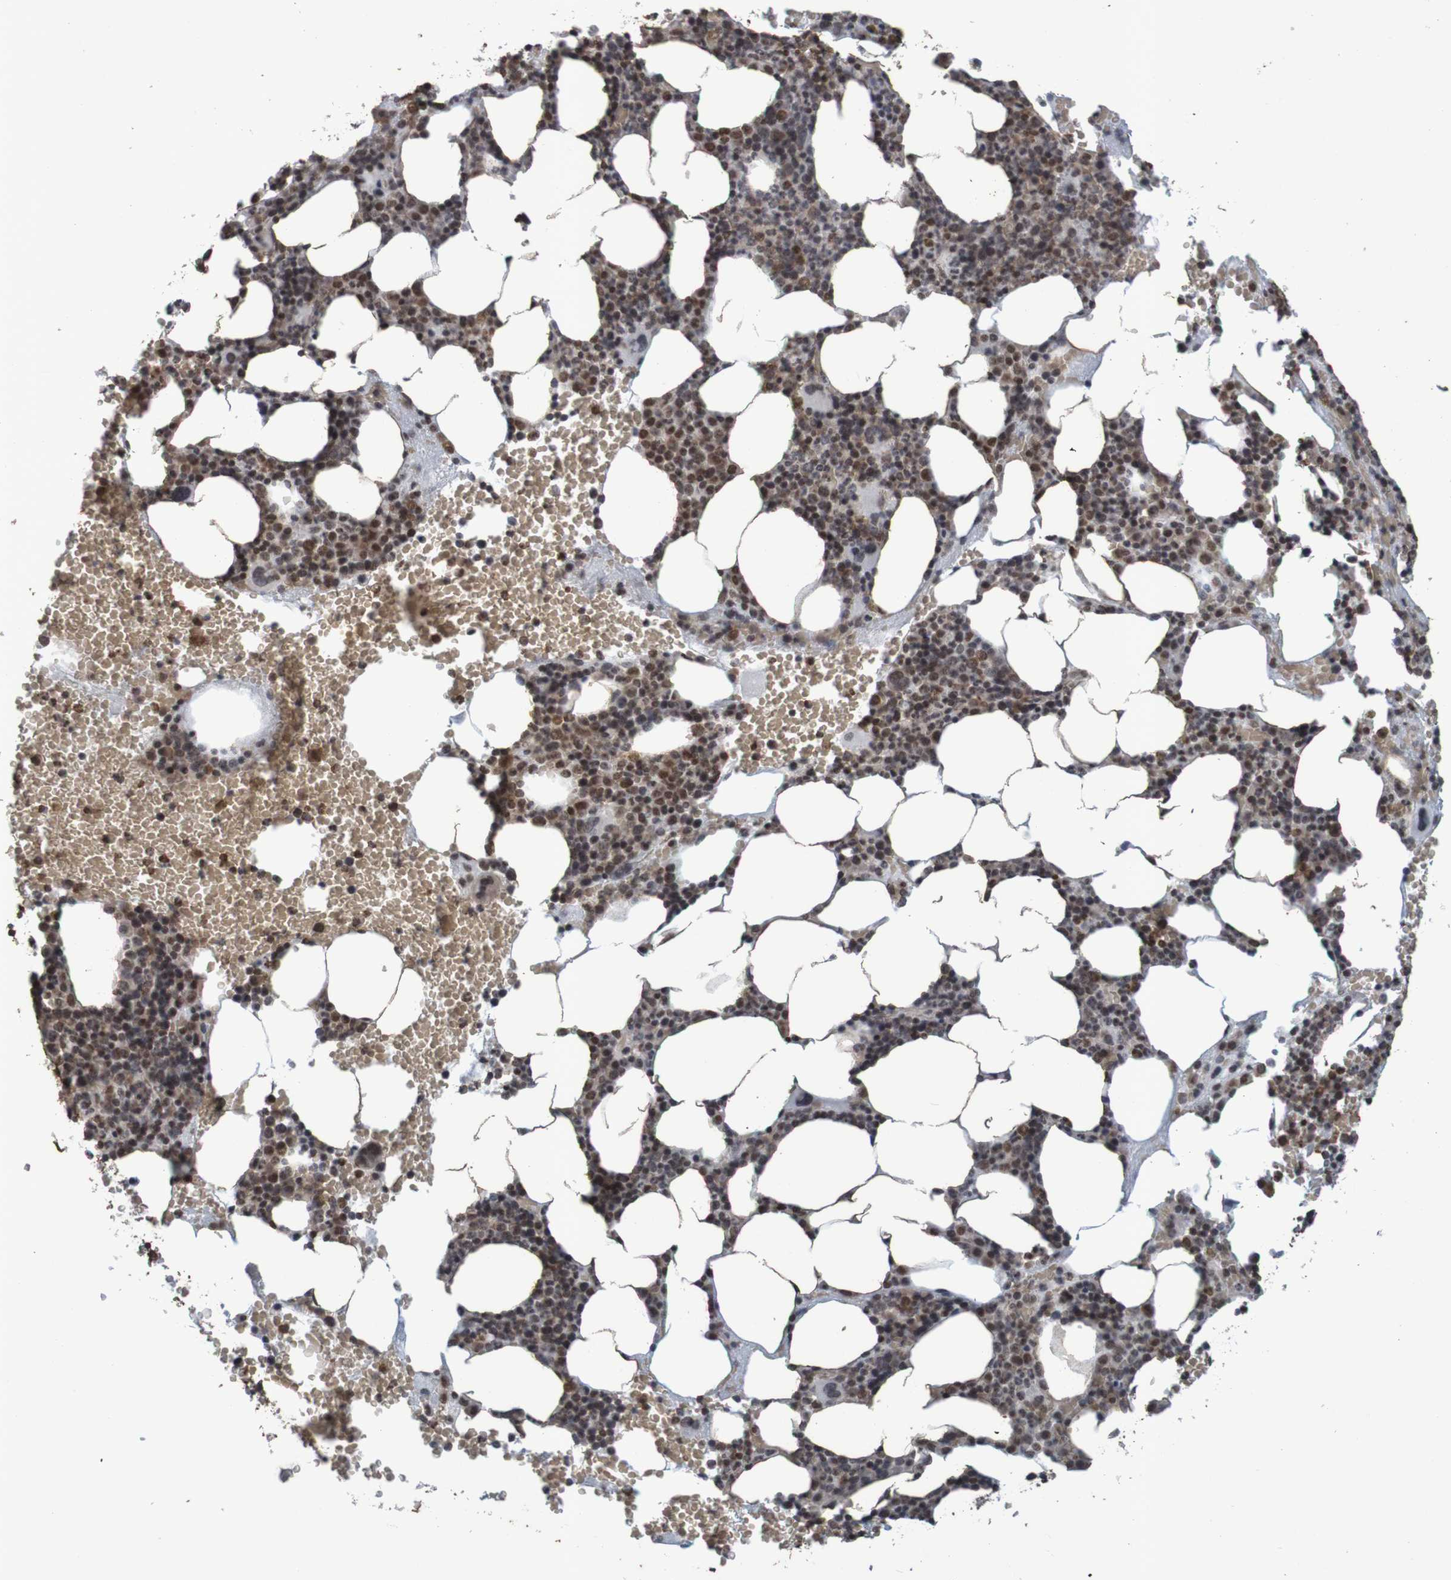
{"staining": {"intensity": "strong", "quantity": ">75%", "location": "nuclear"}, "tissue": "bone marrow", "cell_type": "Hematopoietic cells", "image_type": "normal", "snomed": [{"axis": "morphology", "description": "Normal tissue, NOS"}, {"axis": "morphology", "description": "Inflammation, NOS"}, {"axis": "topography", "description": "Bone marrow"}], "caption": "High-power microscopy captured an immunohistochemistry image of unremarkable bone marrow, revealing strong nuclear staining in approximately >75% of hematopoietic cells. (Stains: DAB (3,3'-diaminobenzidine) in brown, nuclei in blue, Microscopy: brightfield microscopy at high magnification).", "gene": "GFI1", "patient": {"sex": "female", "age": 70}}